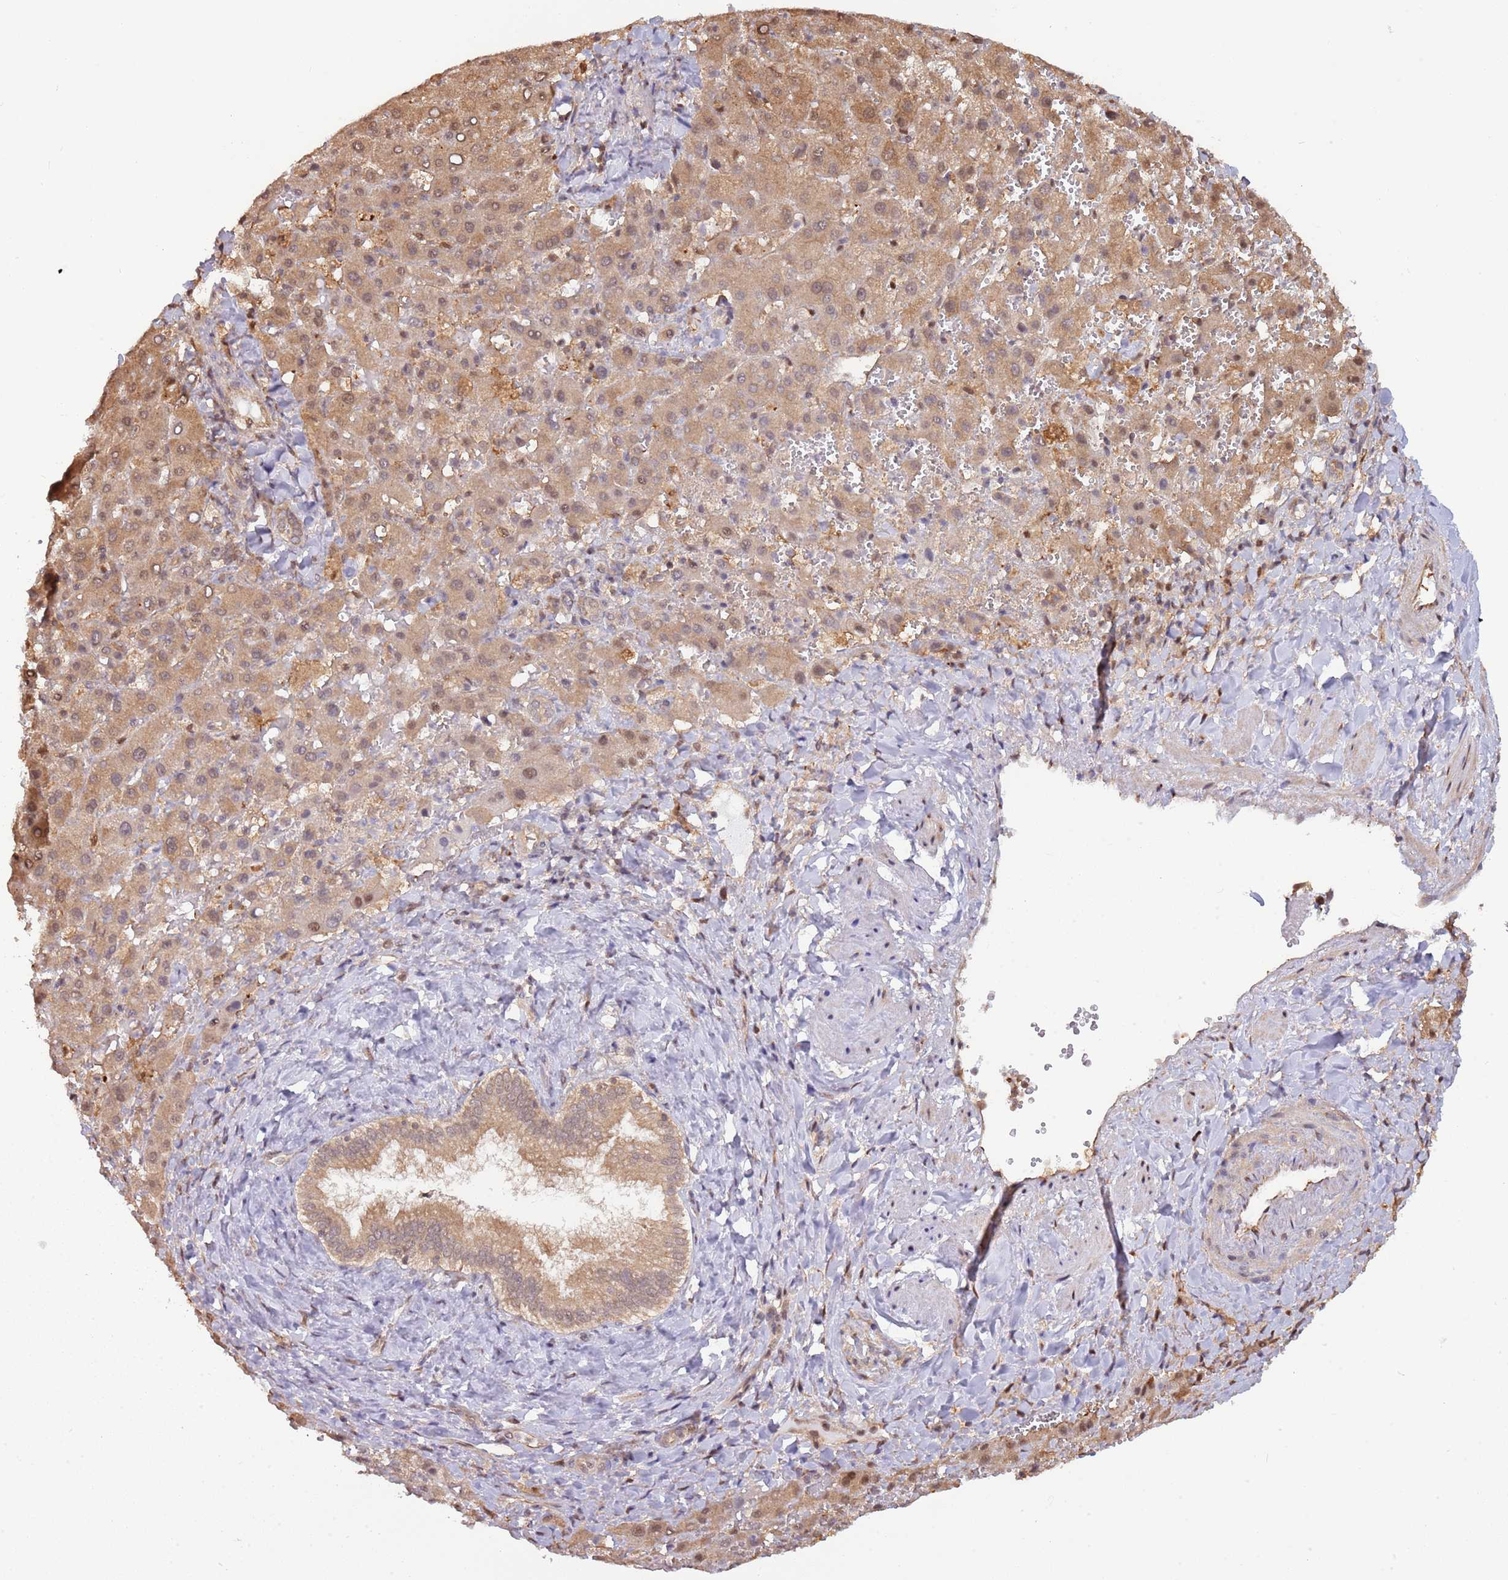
{"staining": {"intensity": "moderate", "quantity": ">75%", "location": "cytoplasmic/membranous,nuclear"}, "tissue": "liver cancer", "cell_type": "Tumor cells", "image_type": "cancer", "snomed": [{"axis": "morphology", "description": "Carcinoma, Hepatocellular, NOS"}, {"axis": "topography", "description": "Liver"}], "caption": "Liver cancer tissue exhibits moderate cytoplasmic/membranous and nuclear positivity in about >75% of tumor cells", "gene": "PLSCR5", "patient": {"sex": "female", "age": 58}}